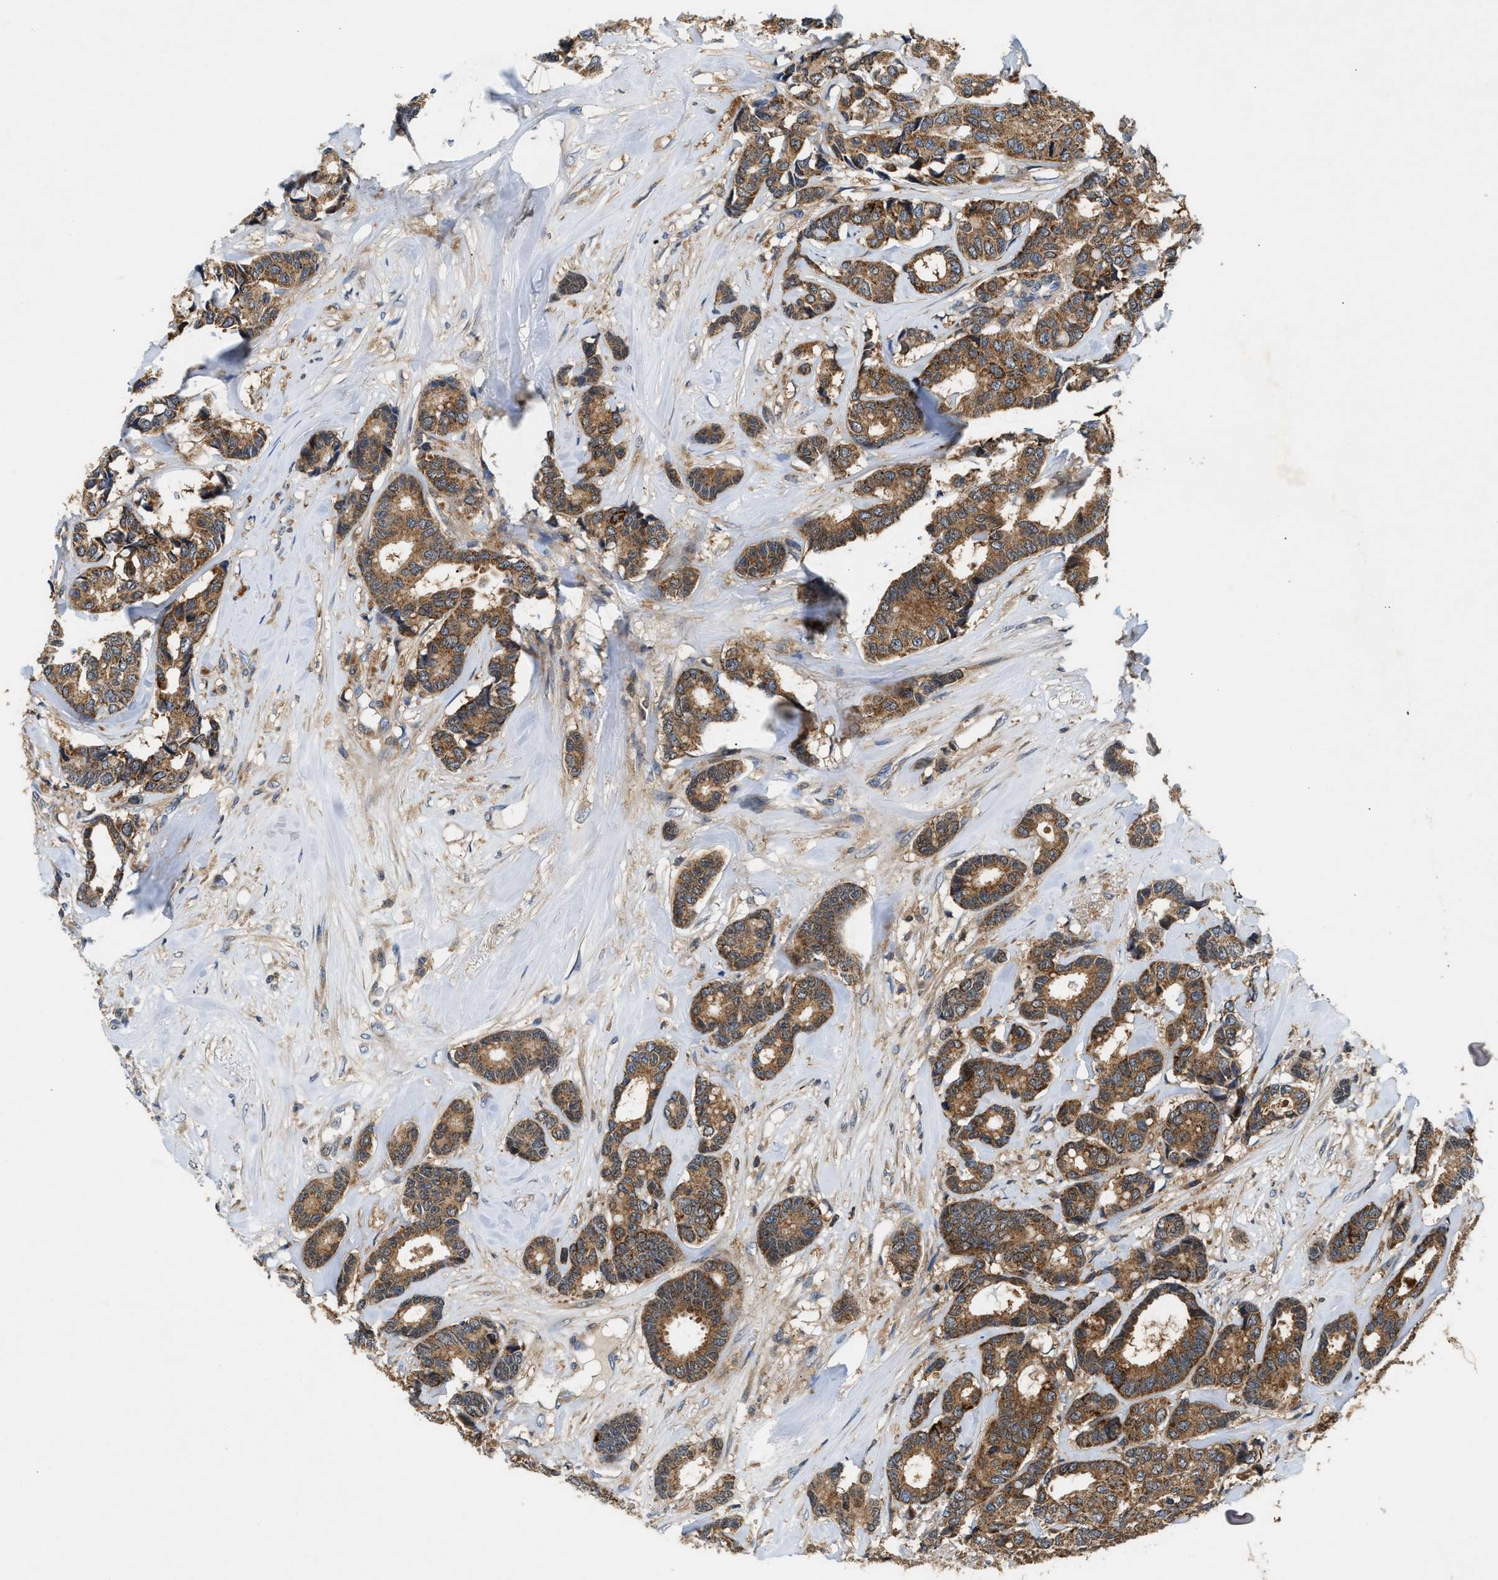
{"staining": {"intensity": "strong", "quantity": ">75%", "location": "cytoplasmic/membranous"}, "tissue": "breast cancer", "cell_type": "Tumor cells", "image_type": "cancer", "snomed": [{"axis": "morphology", "description": "Duct carcinoma"}, {"axis": "topography", "description": "Breast"}], "caption": "High-power microscopy captured an immunohistochemistry micrograph of breast cancer (intraductal carcinoma), revealing strong cytoplasmic/membranous positivity in approximately >75% of tumor cells. (Stains: DAB (3,3'-diaminobenzidine) in brown, nuclei in blue, Microscopy: brightfield microscopy at high magnification).", "gene": "CCM2", "patient": {"sex": "female", "age": 87}}